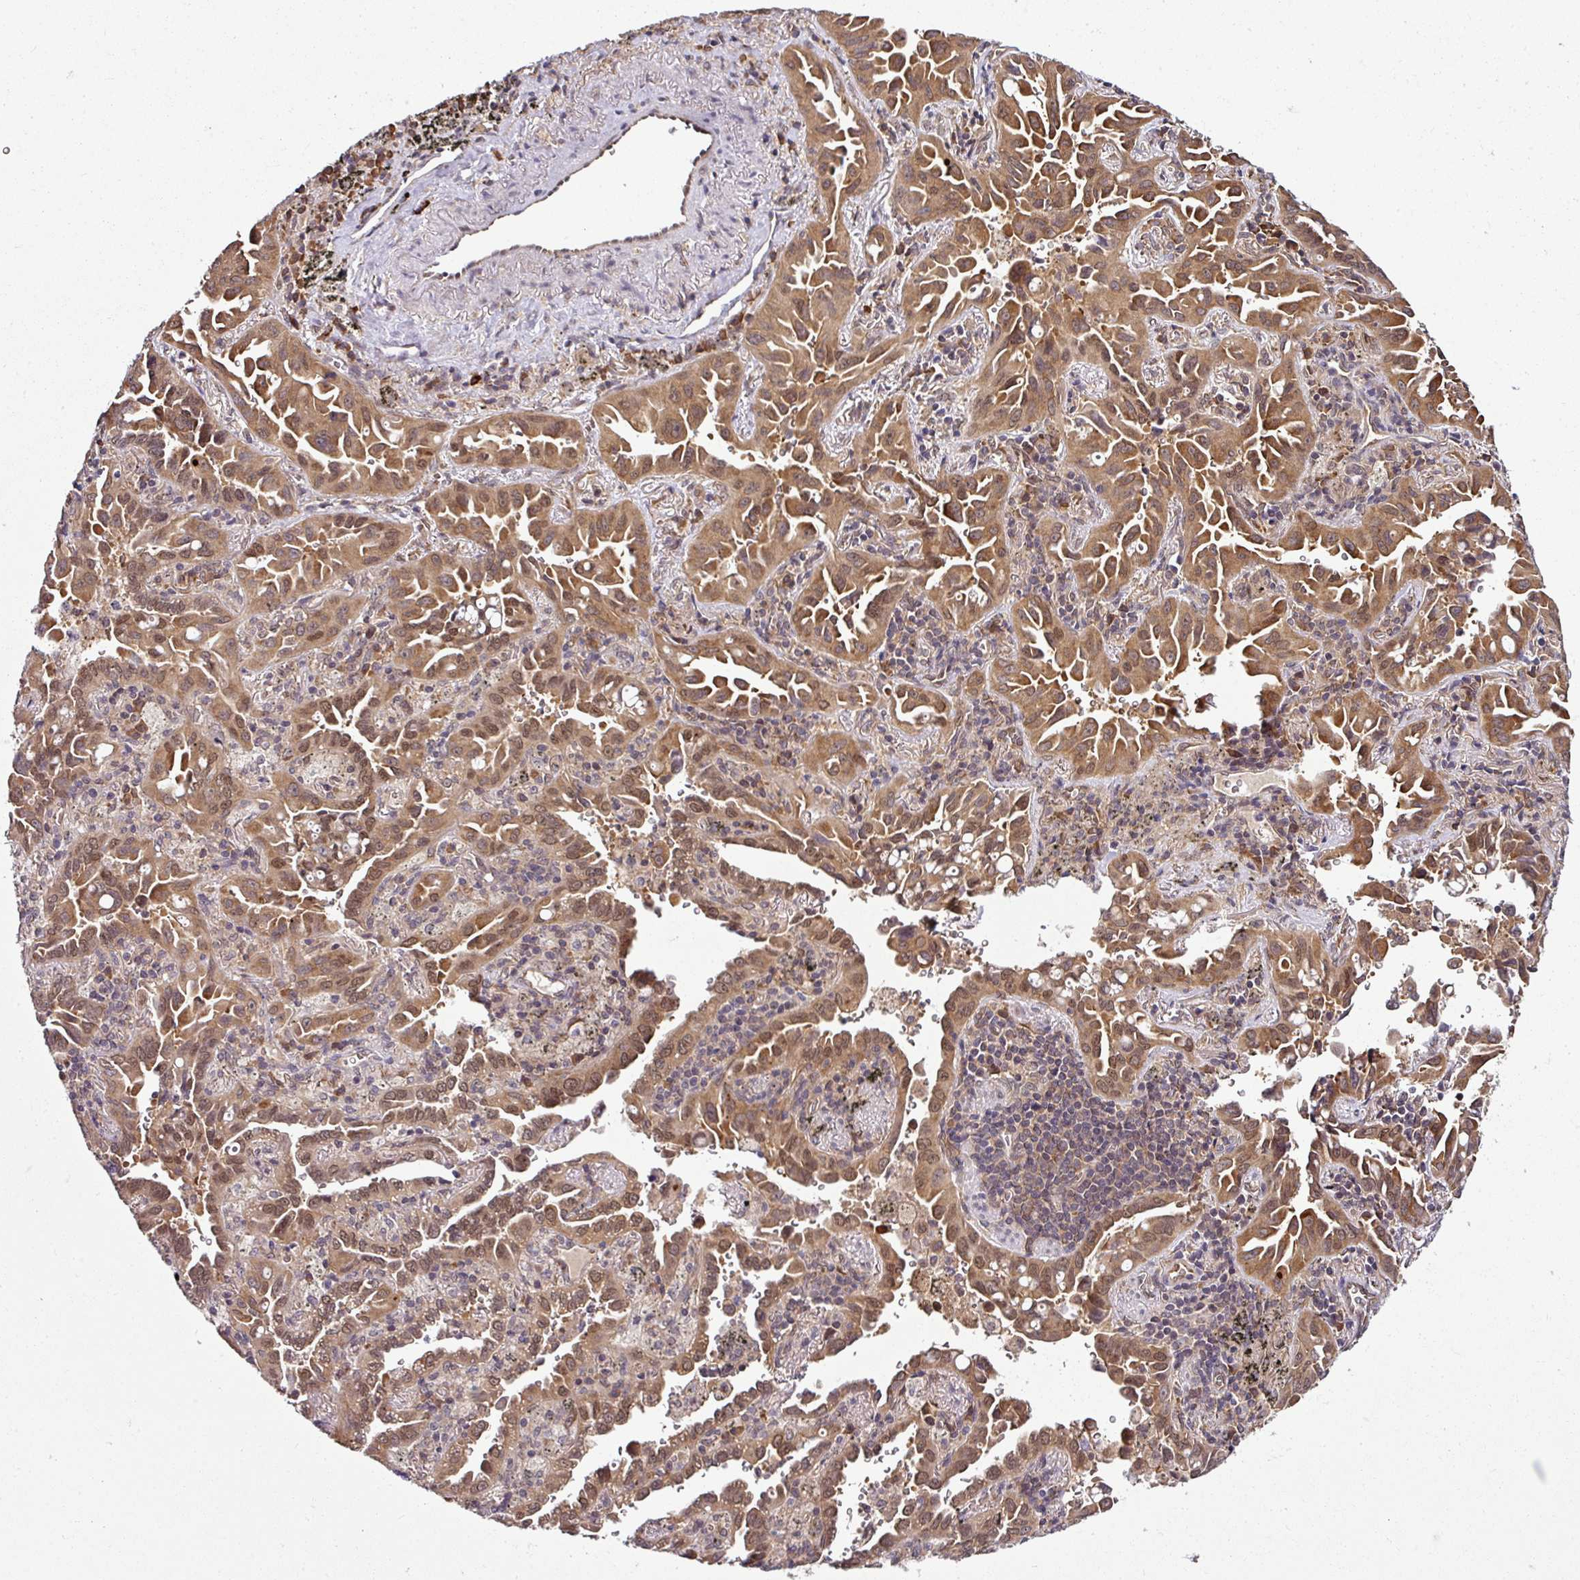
{"staining": {"intensity": "moderate", "quantity": ">75%", "location": "cytoplasmic/membranous,nuclear"}, "tissue": "lung cancer", "cell_type": "Tumor cells", "image_type": "cancer", "snomed": [{"axis": "morphology", "description": "Adenocarcinoma, NOS"}, {"axis": "topography", "description": "Lung"}], "caption": "Protein expression analysis of human lung cancer reveals moderate cytoplasmic/membranous and nuclear positivity in about >75% of tumor cells.", "gene": "RBM4B", "patient": {"sex": "male", "age": 68}}